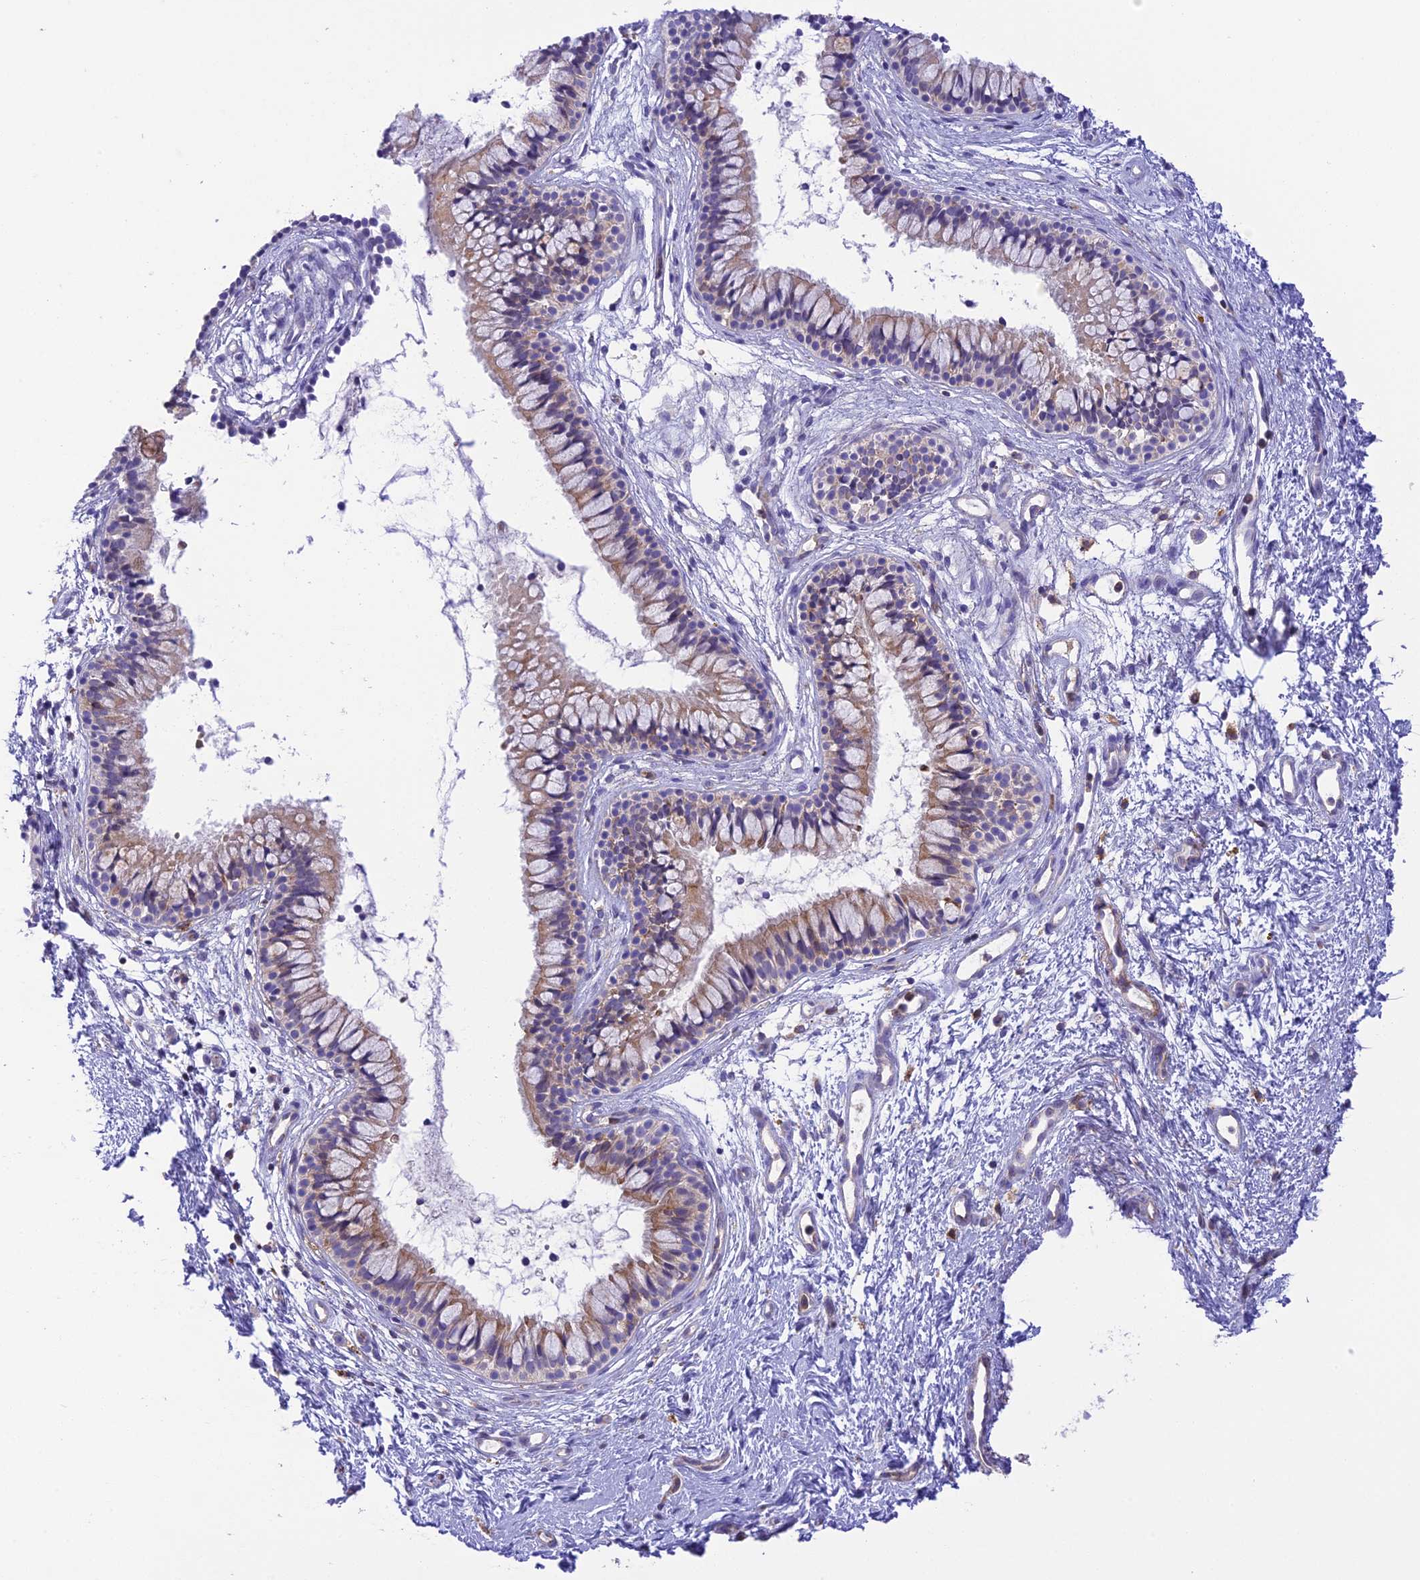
{"staining": {"intensity": "weak", "quantity": ">75%", "location": "cytoplasmic/membranous"}, "tissue": "nasopharynx", "cell_type": "Respiratory epithelial cells", "image_type": "normal", "snomed": [{"axis": "morphology", "description": "Normal tissue, NOS"}, {"axis": "topography", "description": "Nasopharynx"}], "caption": "Normal nasopharynx demonstrates weak cytoplasmic/membranous expression in approximately >75% of respiratory epithelial cells.", "gene": "CORO7", "patient": {"sex": "male", "age": 82}}